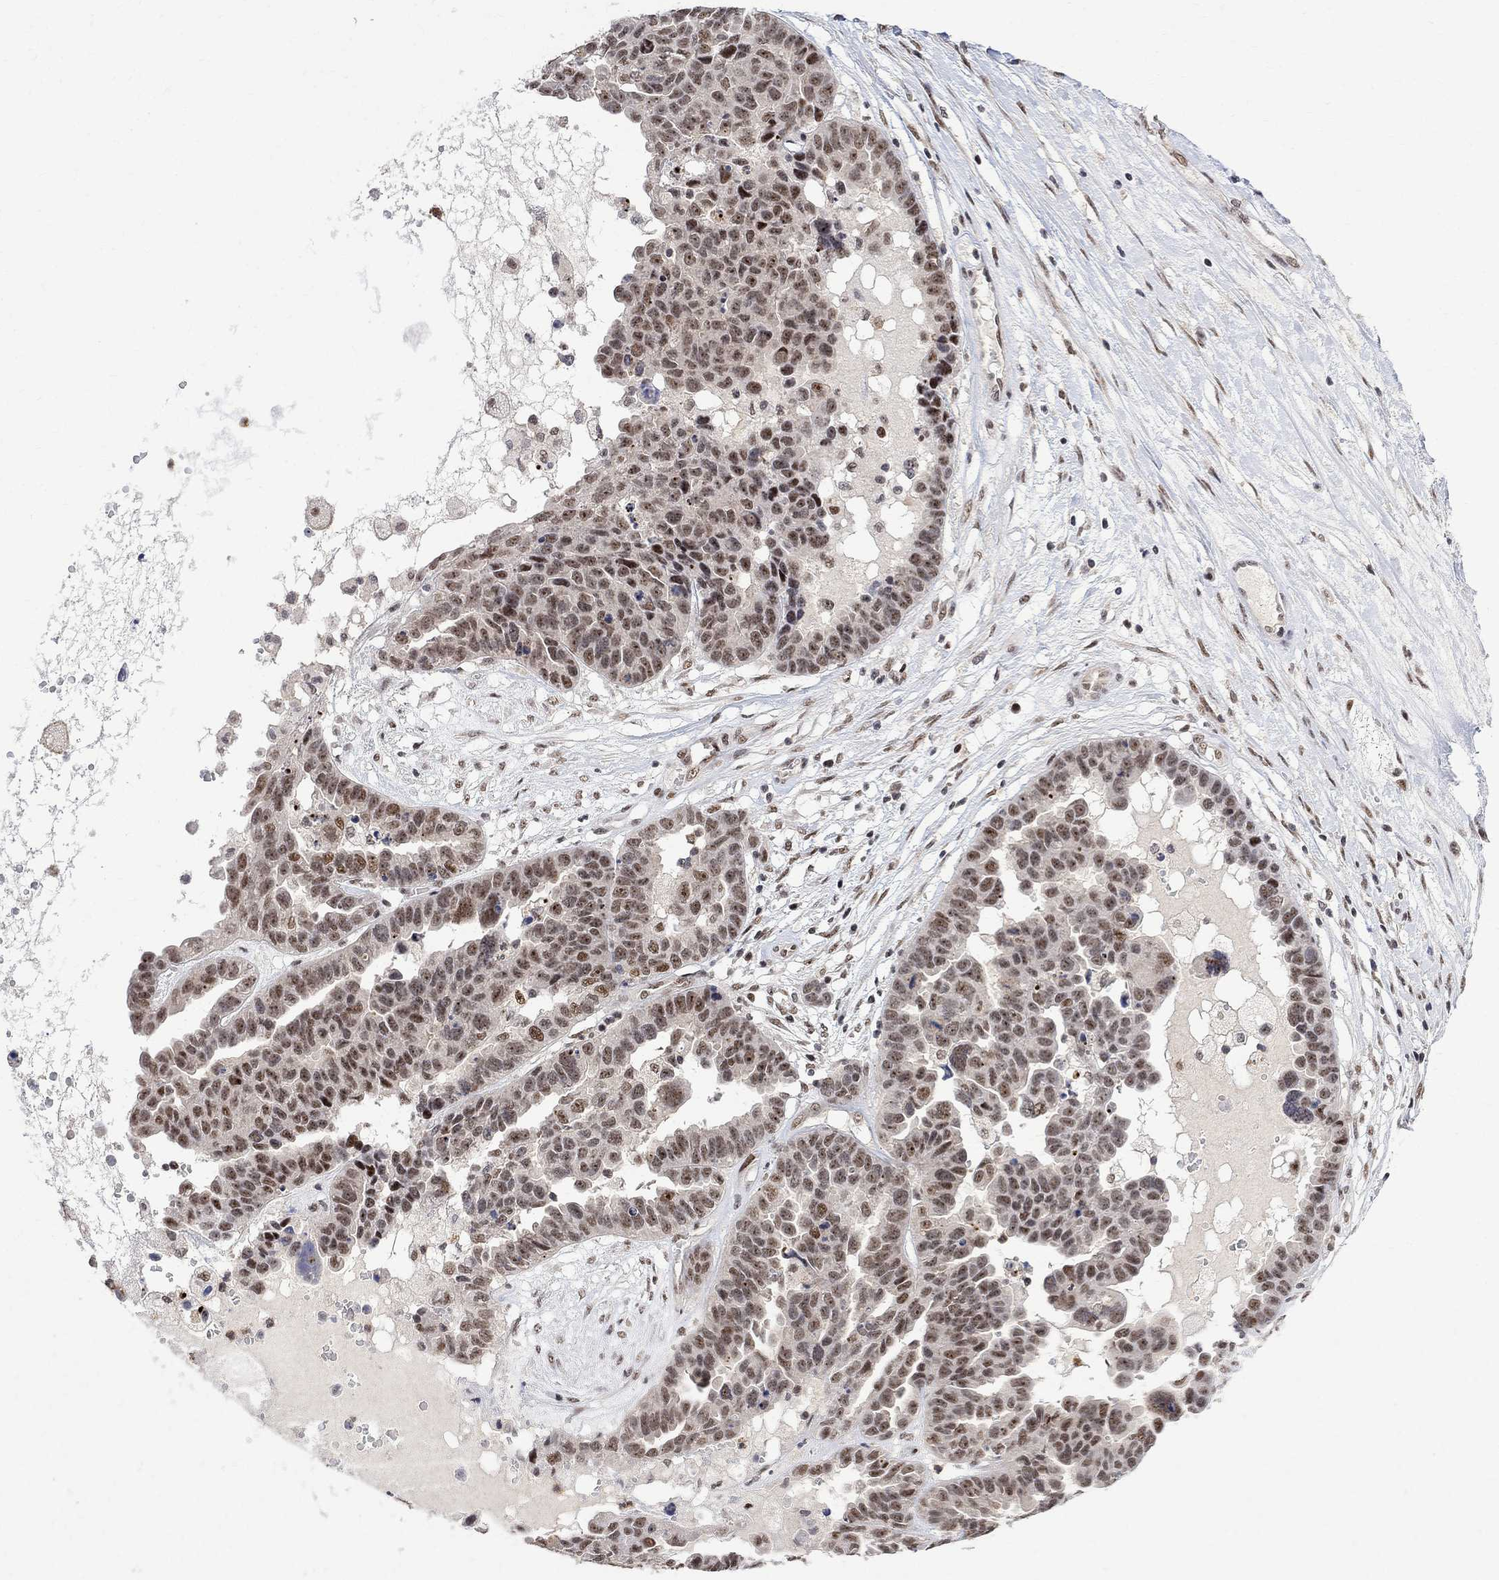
{"staining": {"intensity": "moderate", "quantity": "<25%", "location": "nuclear"}, "tissue": "ovarian cancer", "cell_type": "Tumor cells", "image_type": "cancer", "snomed": [{"axis": "morphology", "description": "Cystadenocarcinoma, serous, NOS"}, {"axis": "topography", "description": "Ovary"}], "caption": "Immunohistochemical staining of serous cystadenocarcinoma (ovarian) demonstrates low levels of moderate nuclear protein positivity in approximately <25% of tumor cells.", "gene": "E4F1", "patient": {"sex": "female", "age": 87}}